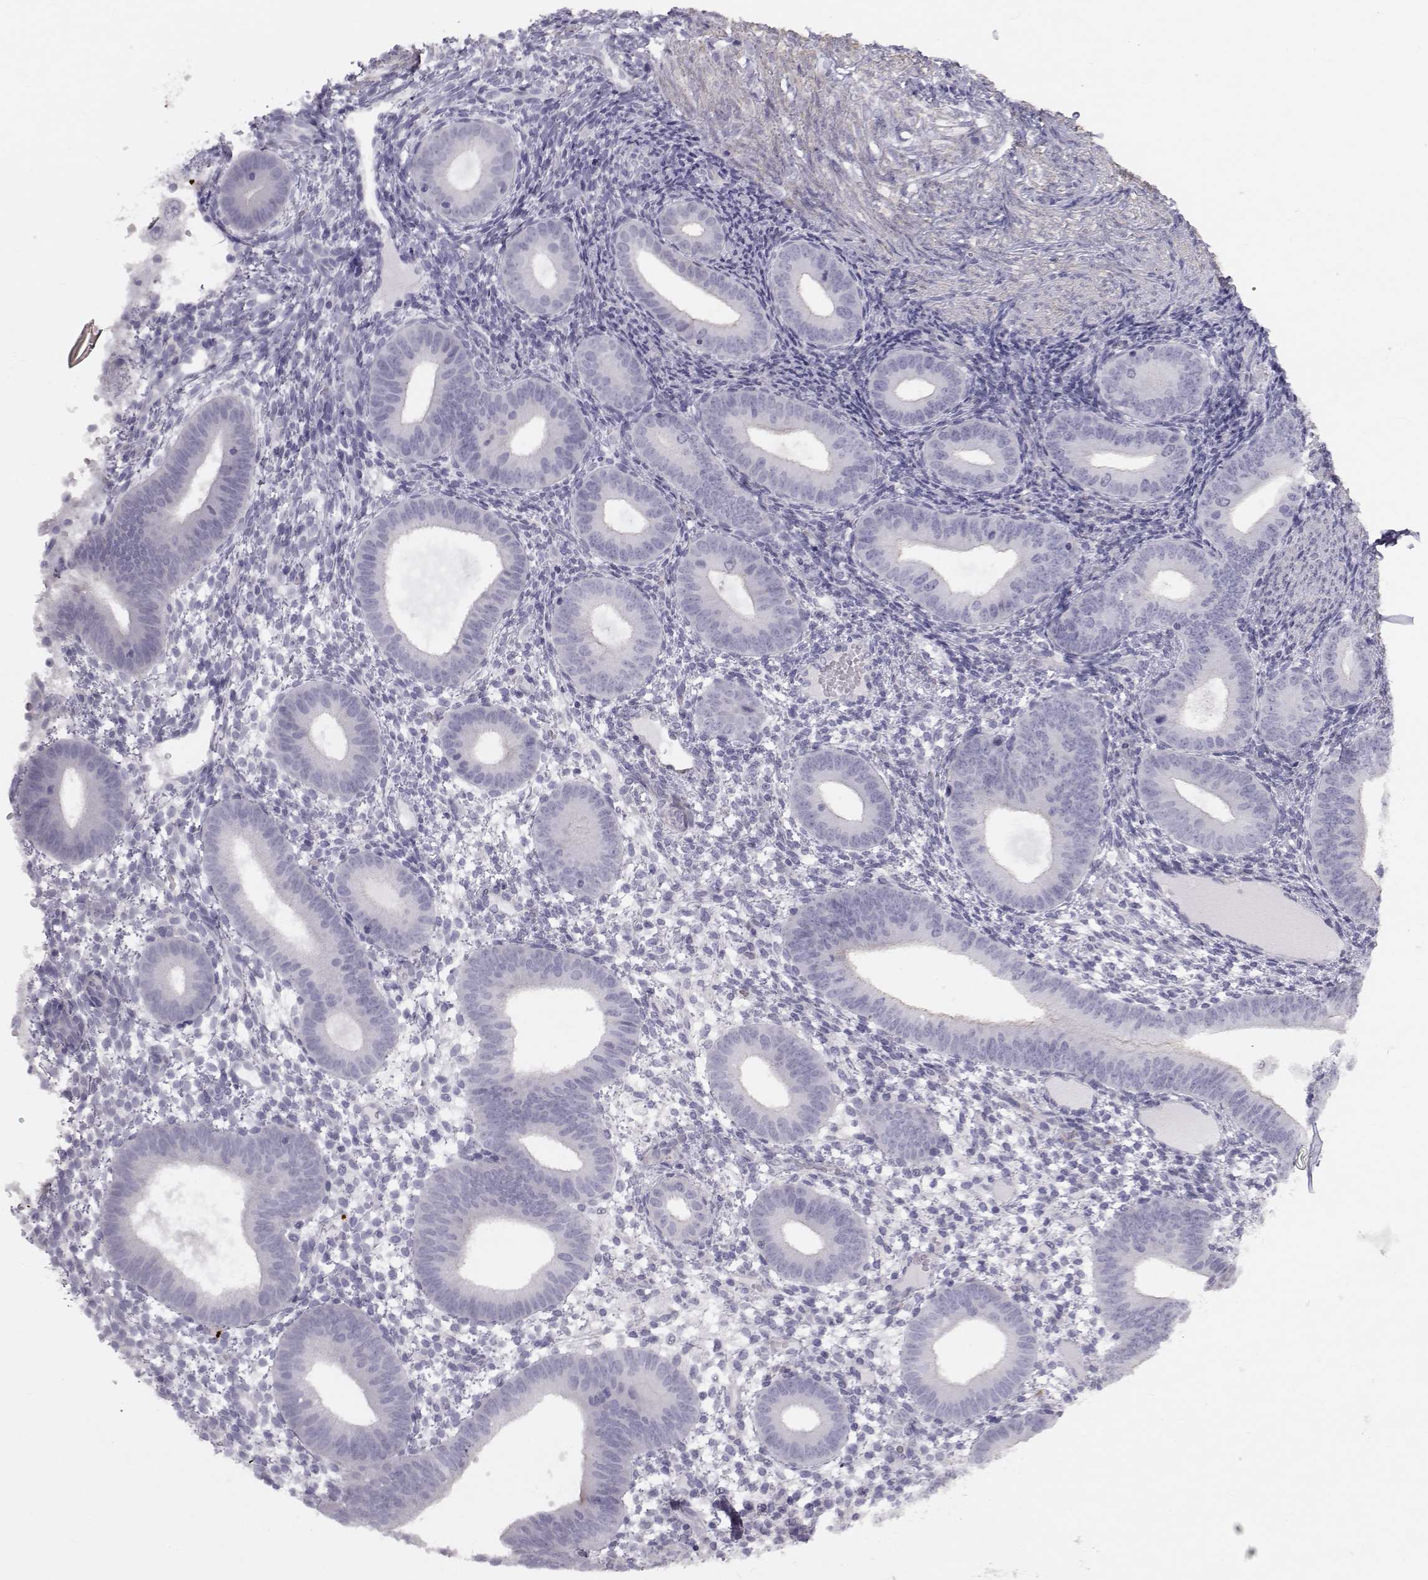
{"staining": {"intensity": "negative", "quantity": "none", "location": "none"}, "tissue": "endometrium", "cell_type": "Cells in endometrial stroma", "image_type": "normal", "snomed": [{"axis": "morphology", "description": "Normal tissue, NOS"}, {"axis": "topography", "description": "Endometrium"}], "caption": "DAB (3,3'-diaminobenzidine) immunohistochemical staining of benign endometrium demonstrates no significant positivity in cells in endometrial stroma.", "gene": "GARIN3", "patient": {"sex": "female", "age": 39}}